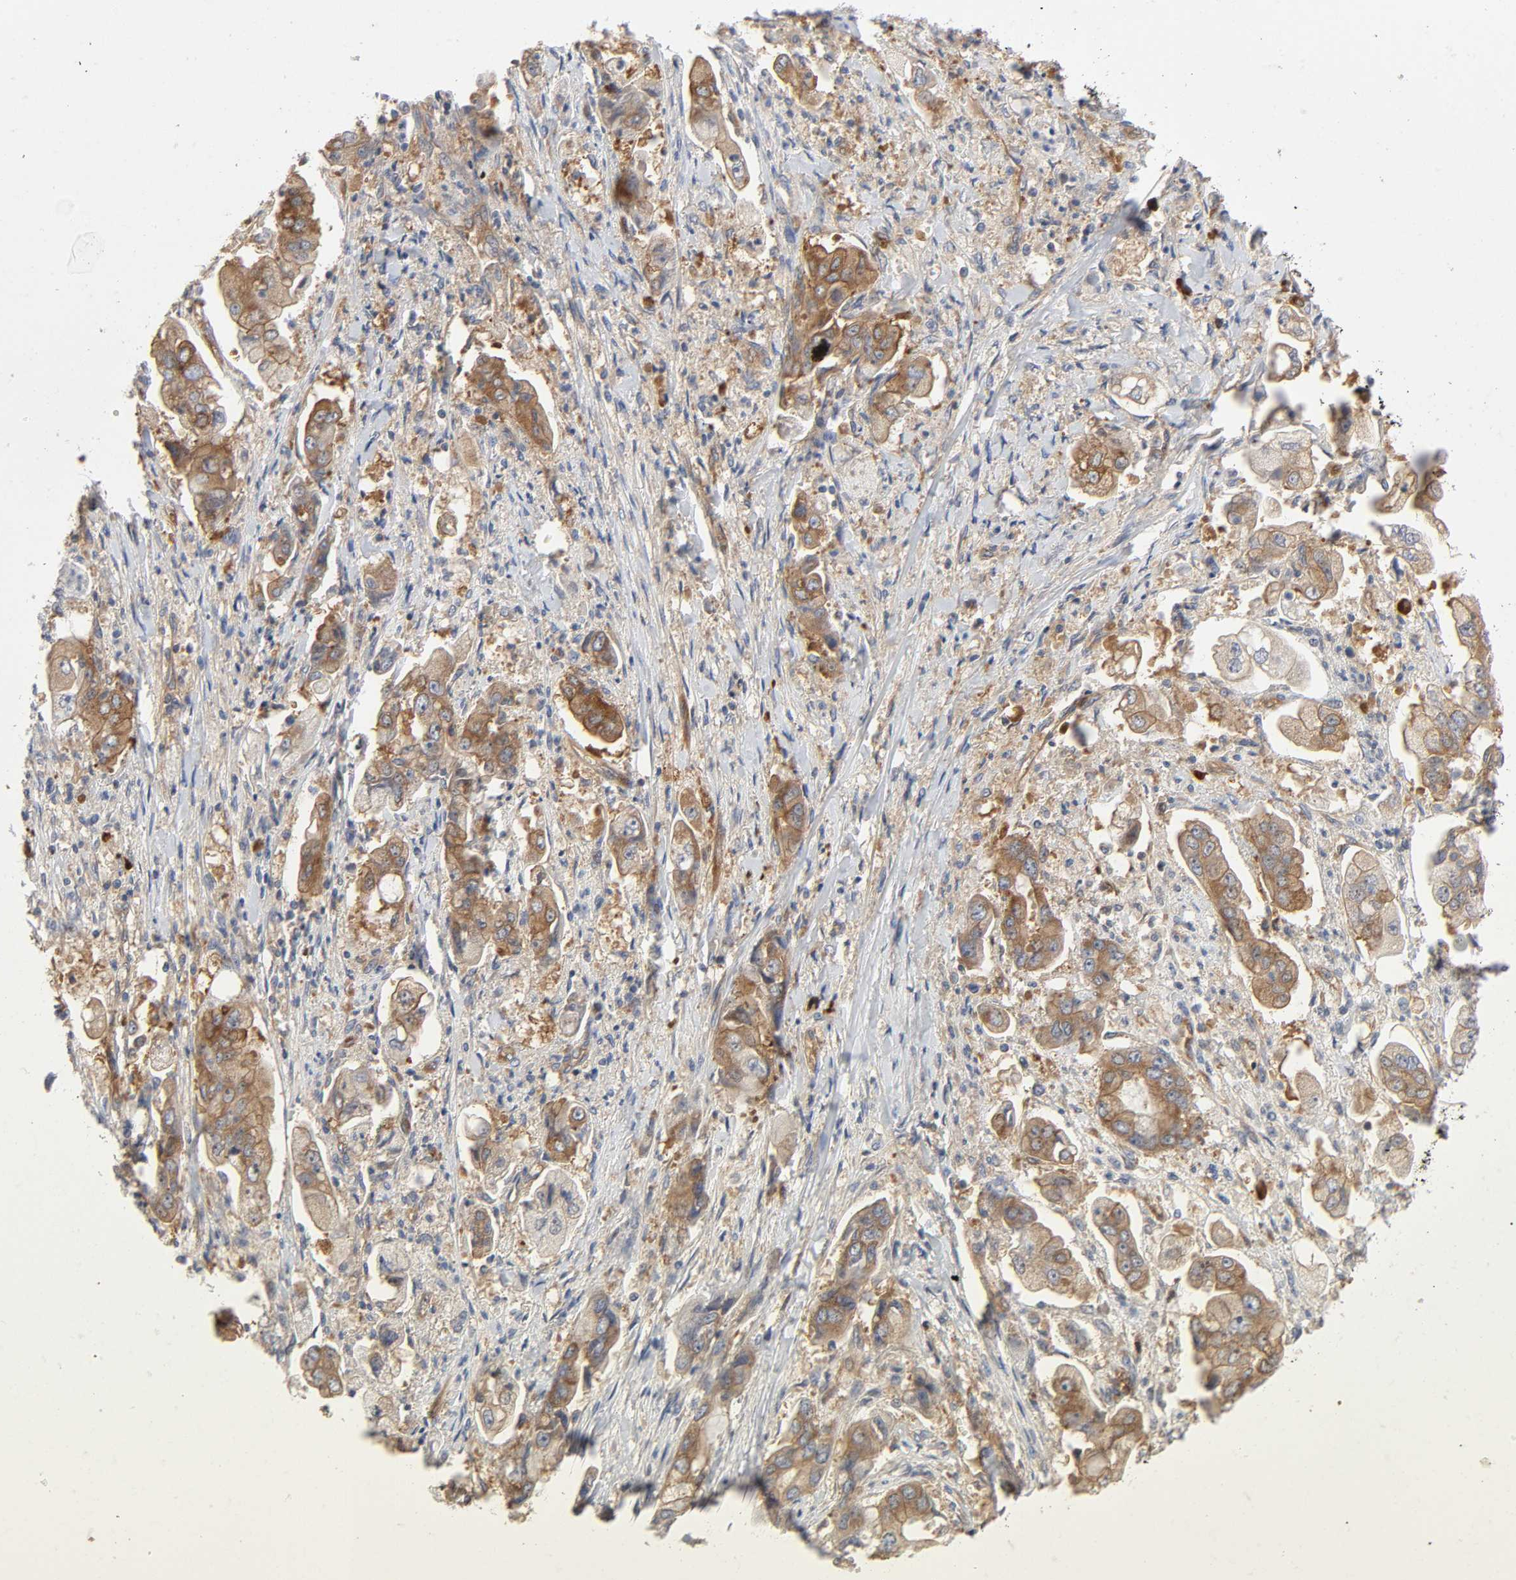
{"staining": {"intensity": "moderate", "quantity": ">75%", "location": "cytoplasmic/membranous"}, "tissue": "stomach cancer", "cell_type": "Tumor cells", "image_type": "cancer", "snomed": [{"axis": "morphology", "description": "Adenocarcinoma, NOS"}, {"axis": "topography", "description": "Stomach"}], "caption": "This is an image of immunohistochemistry staining of stomach cancer, which shows moderate staining in the cytoplasmic/membranous of tumor cells.", "gene": "SCHIP1", "patient": {"sex": "male", "age": 62}}